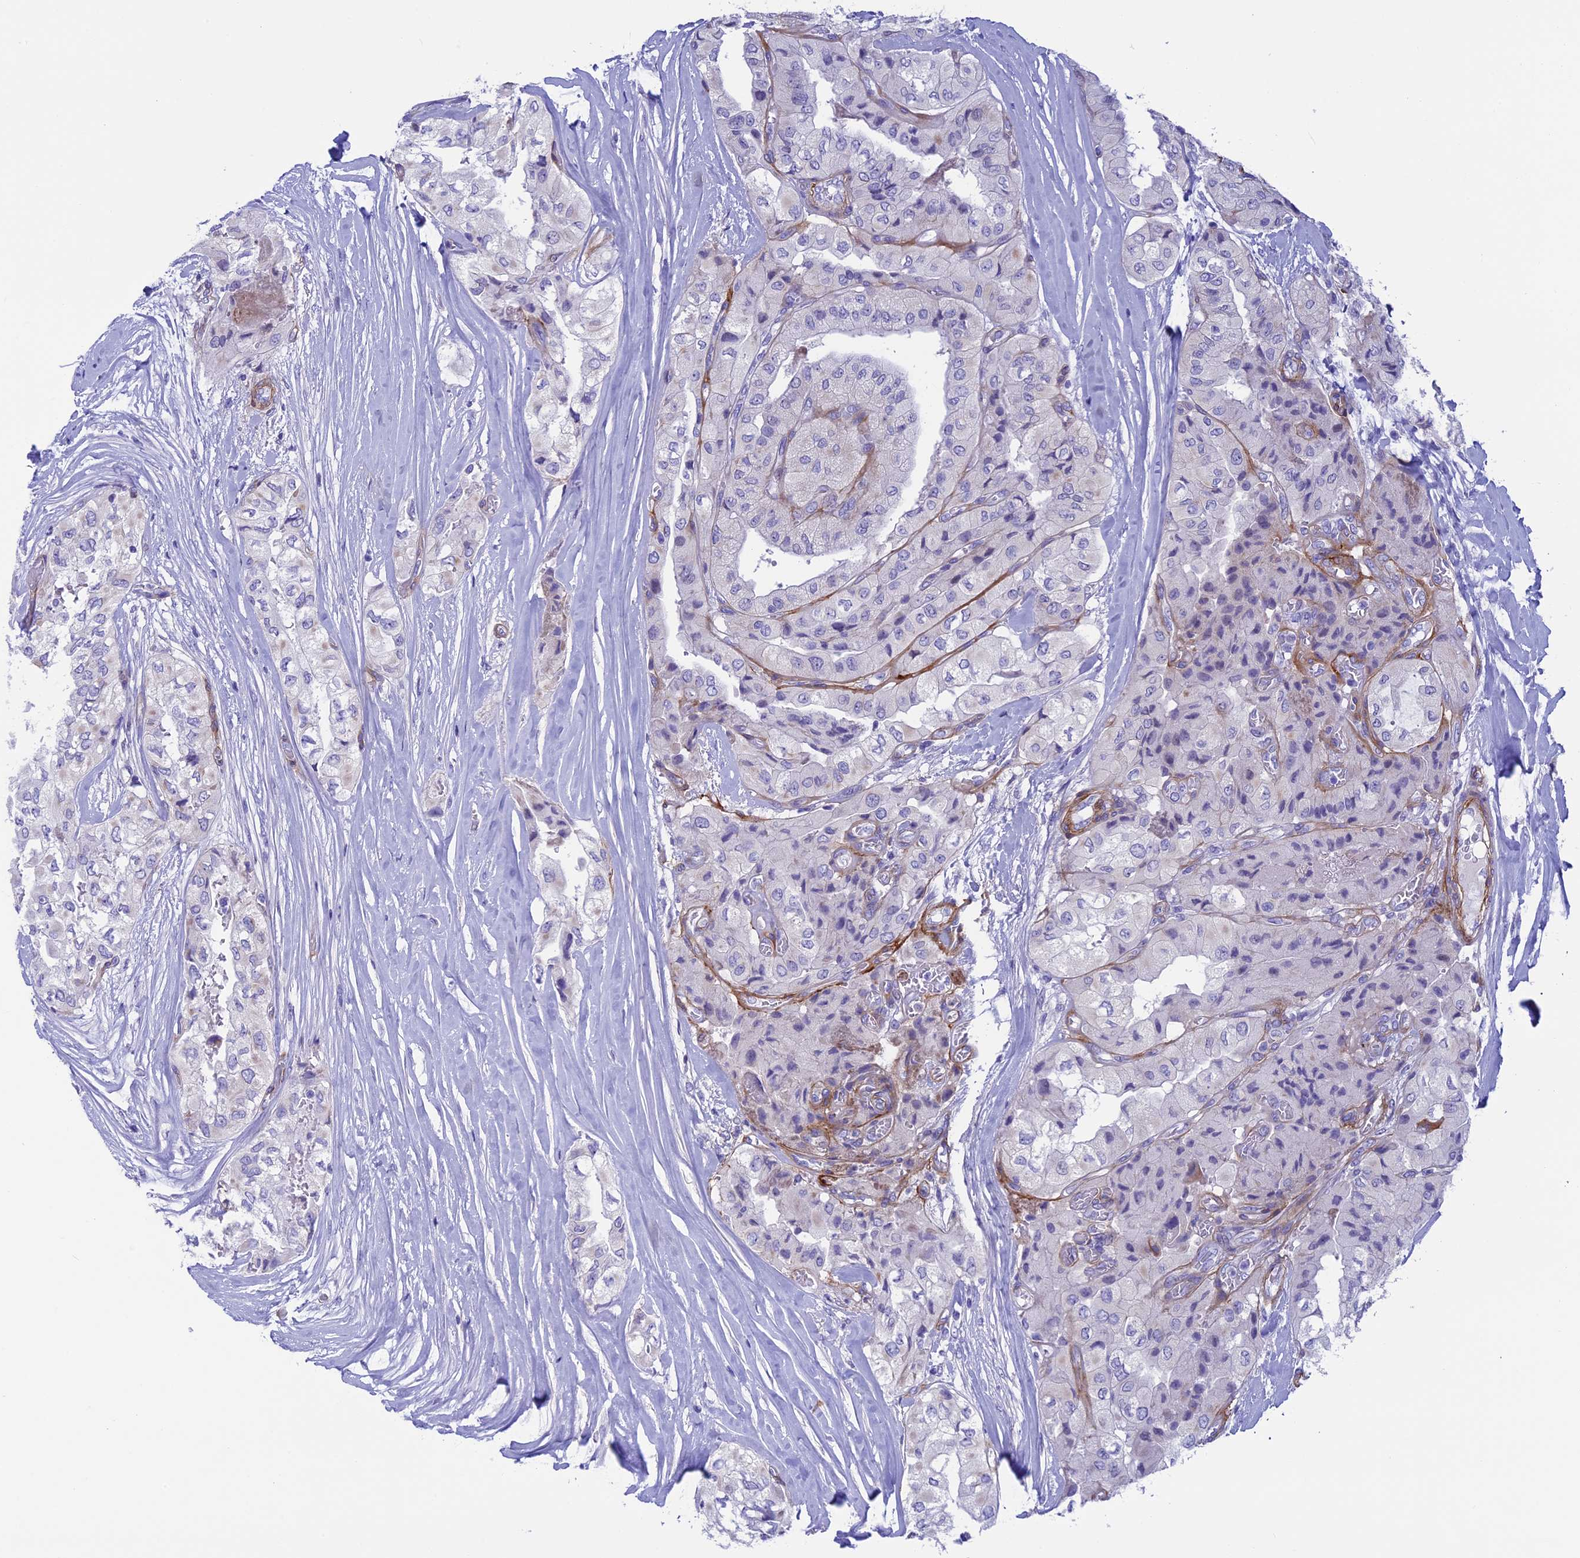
{"staining": {"intensity": "negative", "quantity": "none", "location": "none"}, "tissue": "thyroid cancer", "cell_type": "Tumor cells", "image_type": "cancer", "snomed": [{"axis": "morphology", "description": "Papillary adenocarcinoma, NOS"}, {"axis": "topography", "description": "Thyroid gland"}], "caption": "IHC micrograph of neoplastic tissue: human thyroid papillary adenocarcinoma stained with DAB (3,3'-diaminobenzidine) shows no significant protein staining in tumor cells.", "gene": "LOXL1", "patient": {"sex": "female", "age": 59}}